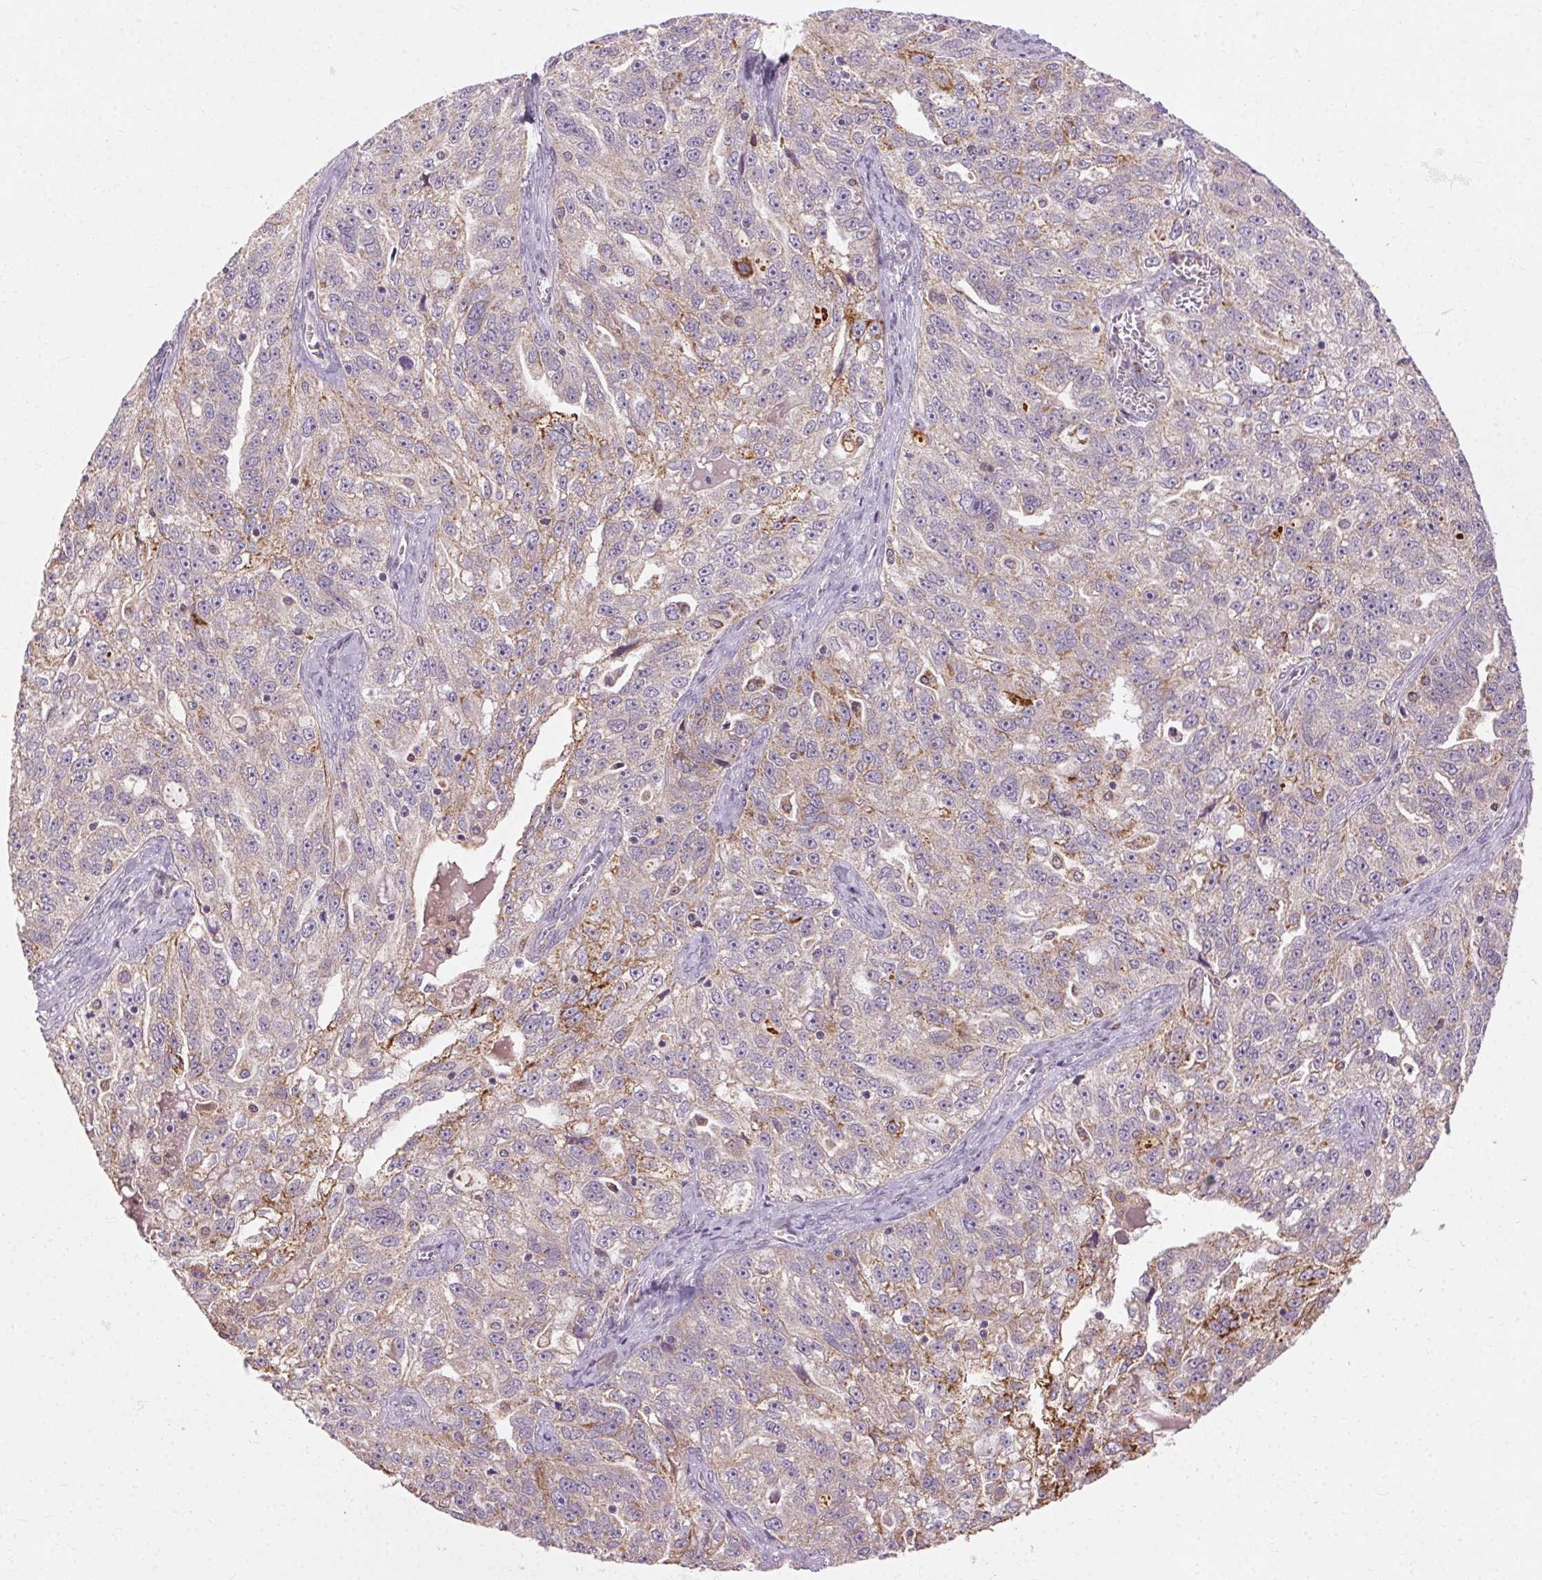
{"staining": {"intensity": "weak", "quantity": "25%-75%", "location": "cytoplasmic/membranous"}, "tissue": "ovarian cancer", "cell_type": "Tumor cells", "image_type": "cancer", "snomed": [{"axis": "morphology", "description": "Cystadenocarcinoma, serous, NOS"}, {"axis": "topography", "description": "Ovary"}], "caption": "Ovarian serous cystadenocarcinoma stained for a protein demonstrates weak cytoplasmic/membranous positivity in tumor cells. The protein of interest is shown in brown color, while the nuclei are stained blue.", "gene": "REP15", "patient": {"sex": "female", "age": 51}}